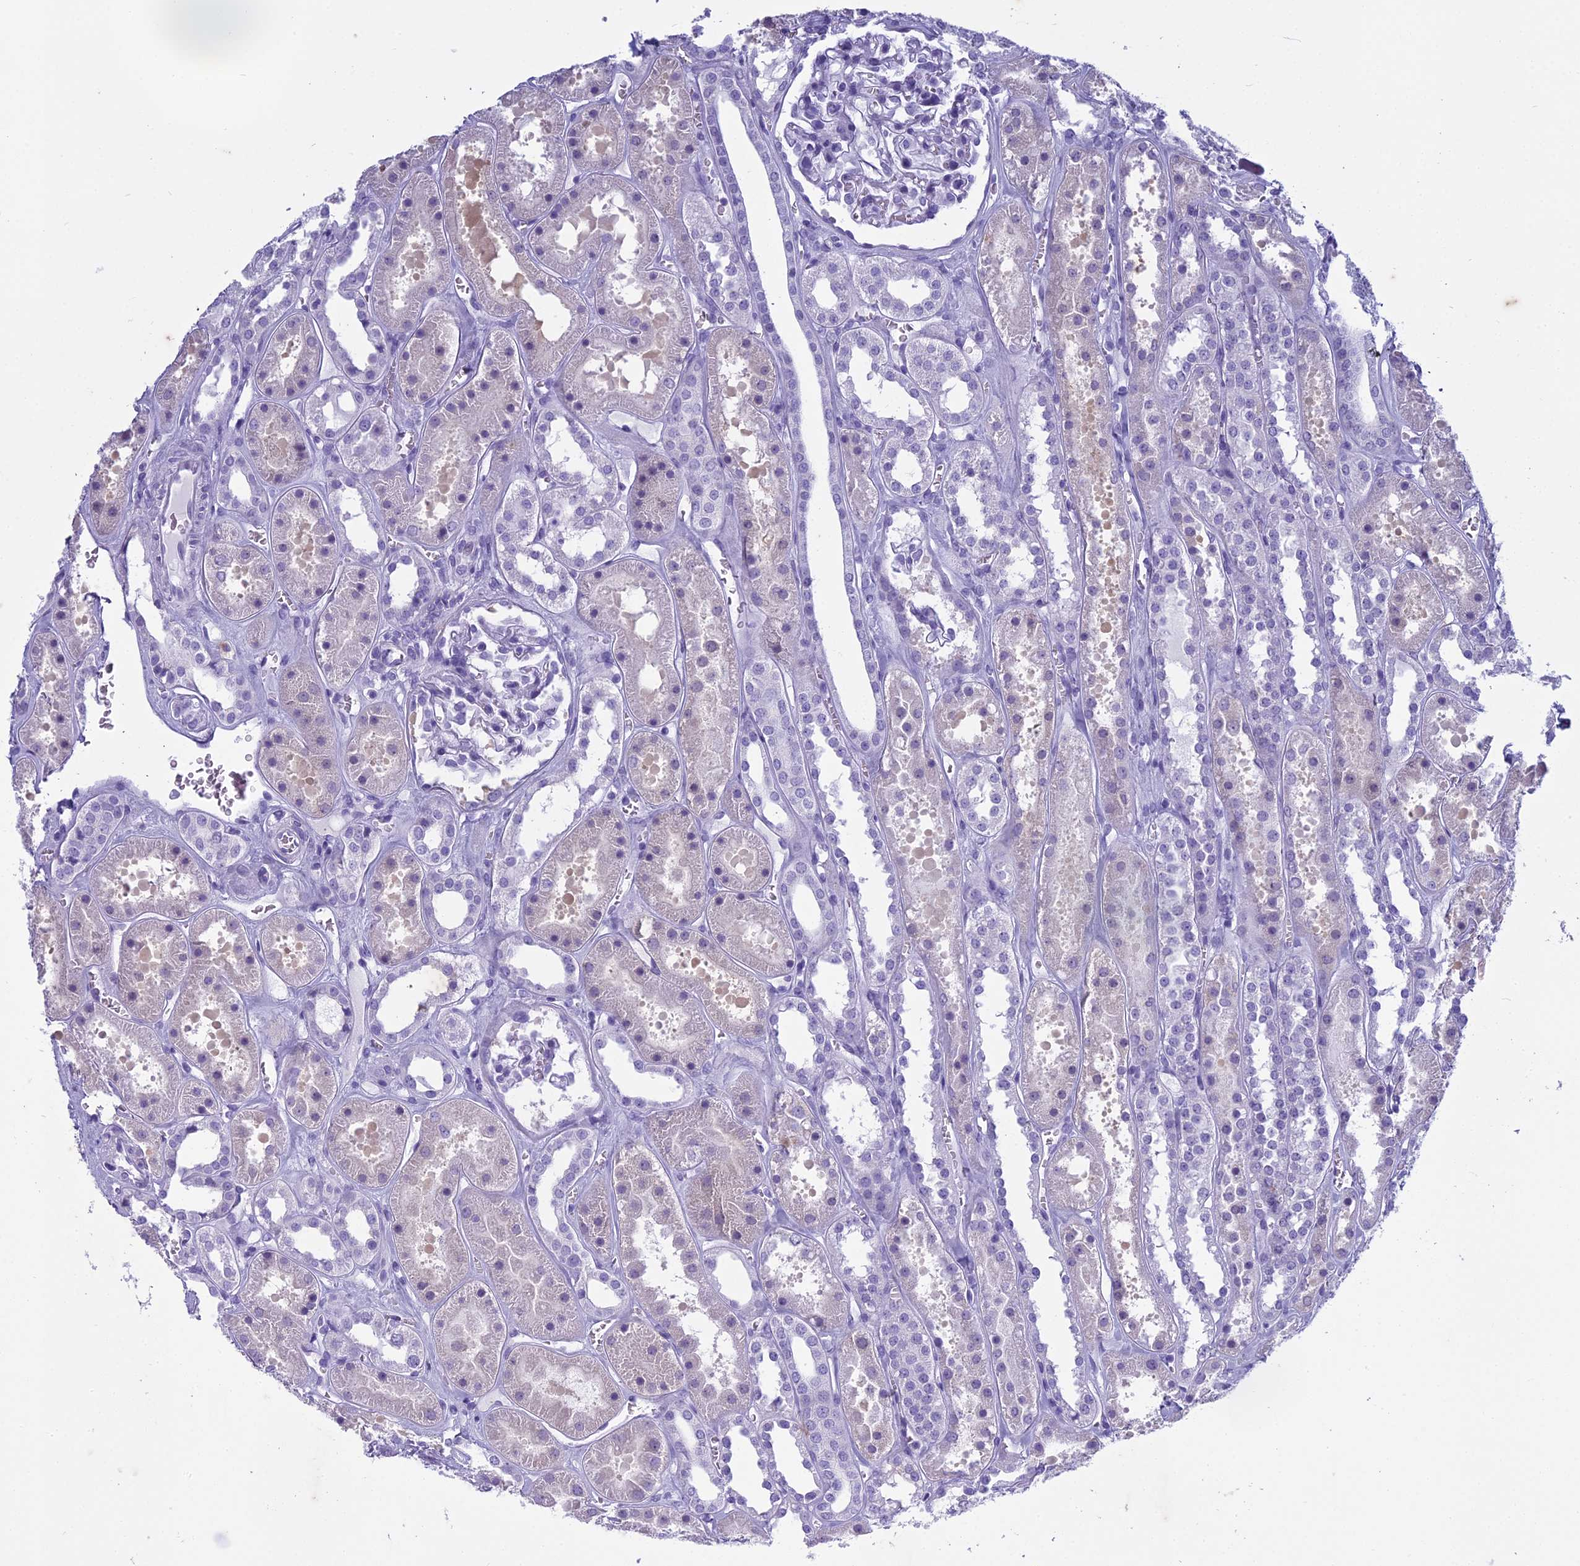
{"staining": {"intensity": "negative", "quantity": "none", "location": "none"}, "tissue": "kidney", "cell_type": "Cells in glomeruli", "image_type": "normal", "snomed": [{"axis": "morphology", "description": "Normal tissue, NOS"}, {"axis": "topography", "description": "Kidney"}], "caption": "This image is of unremarkable kidney stained with immunohistochemistry (IHC) to label a protein in brown with the nuclei are counter-stained blue. There is no positivity in cells in glomeruli.", "gene": "HMGB4", "patient": {"sex": "female", "age": 41}}